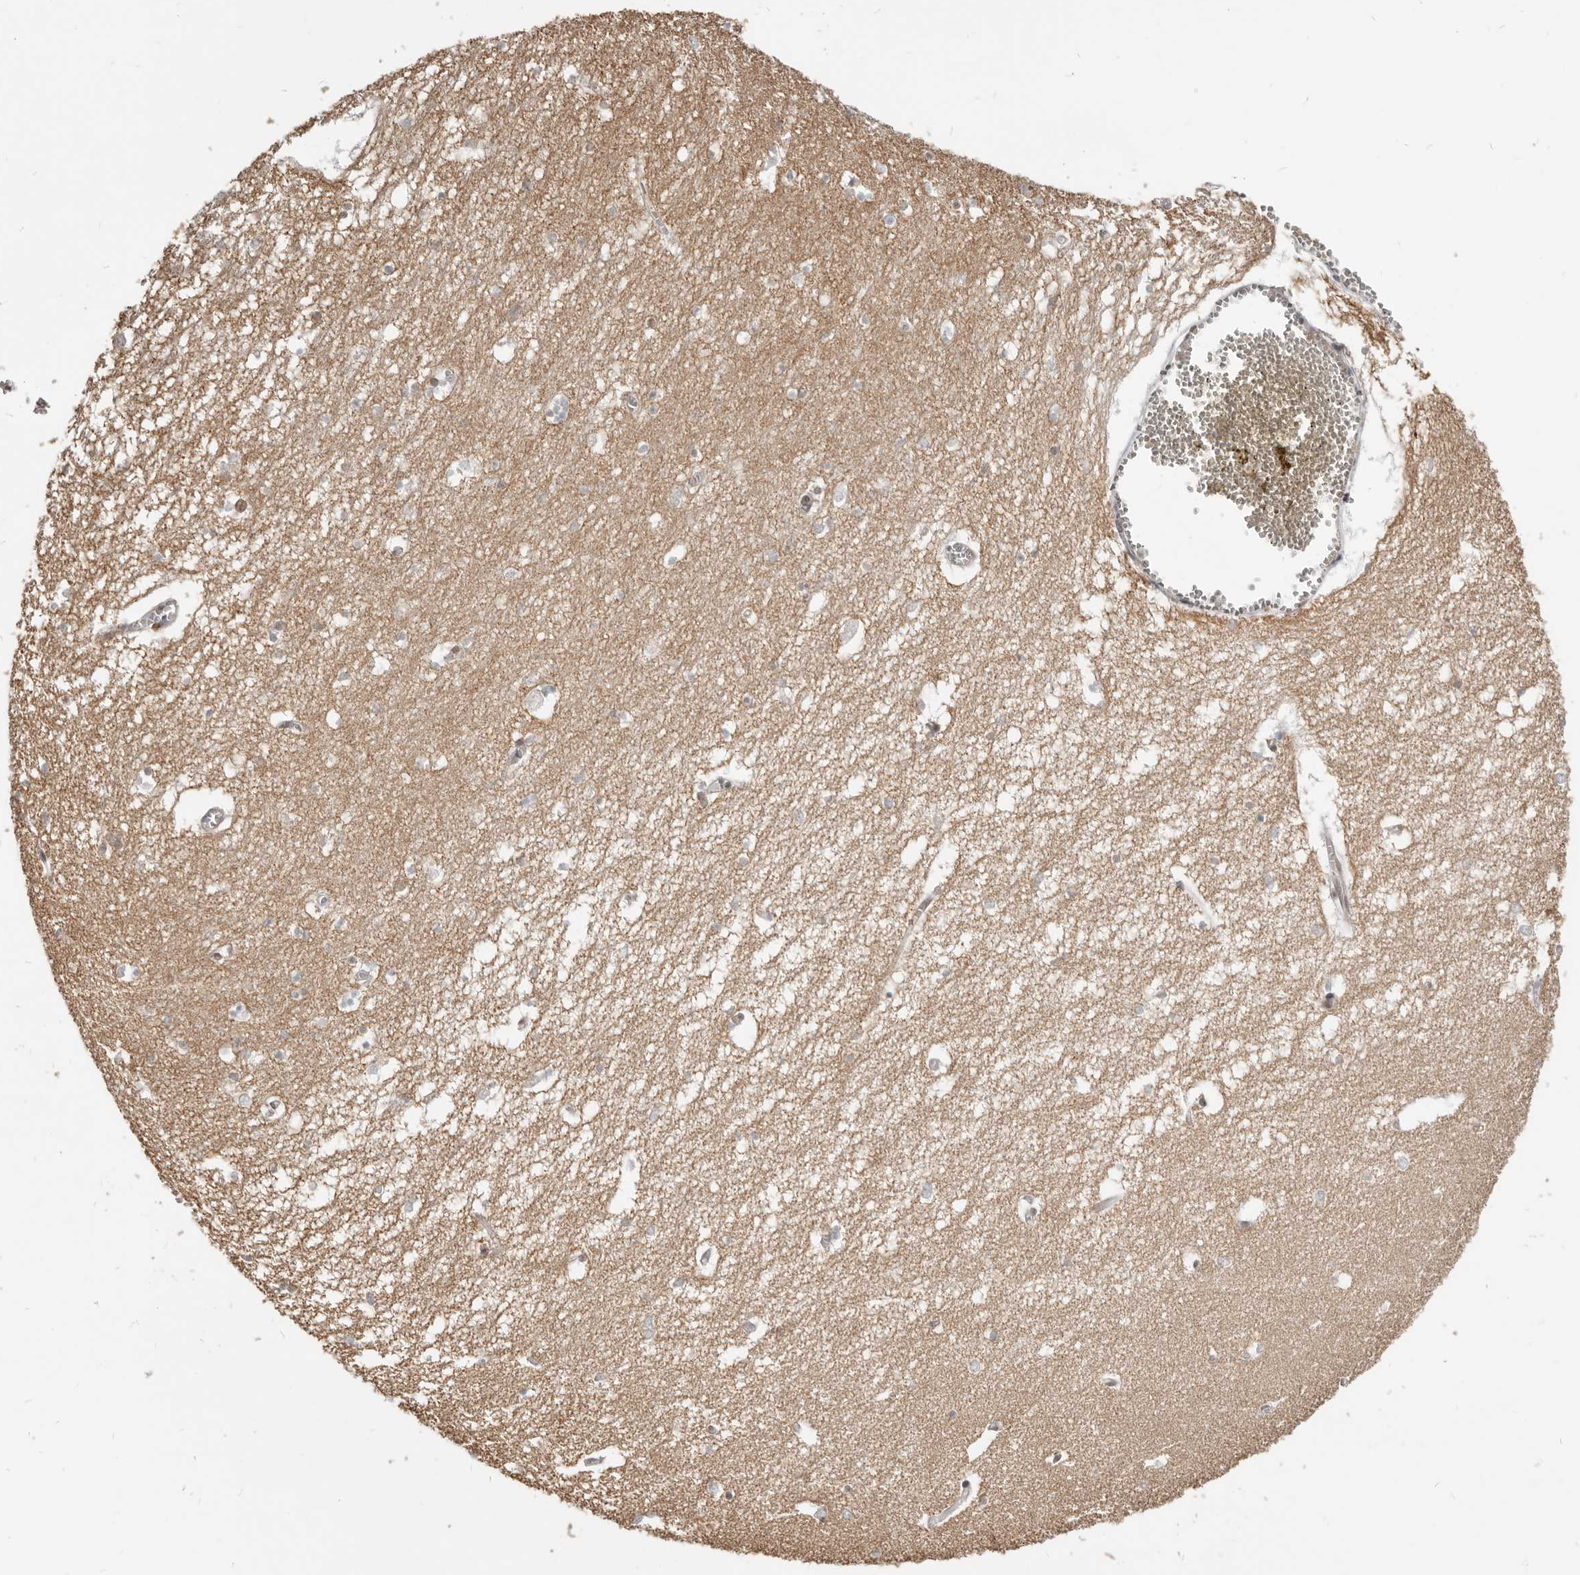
{"staining": {"intensity": "negative", "quantity": "none", "location": "none"}, "tissue": "hippocampus", "cell_type": "Glial cells", "image_type": "normal", "snomed": [{"axis": "morphology", "description": "Normal tissue, NOS"}, {"axis": "topography", "description": "Hippocampus"}], "caption": "DAB immunohistochemical staining of normal hippocampus shows no significant expression in glial cells.", "gene": "NUP153", "patient": {"sex": "male", "age": 70}}